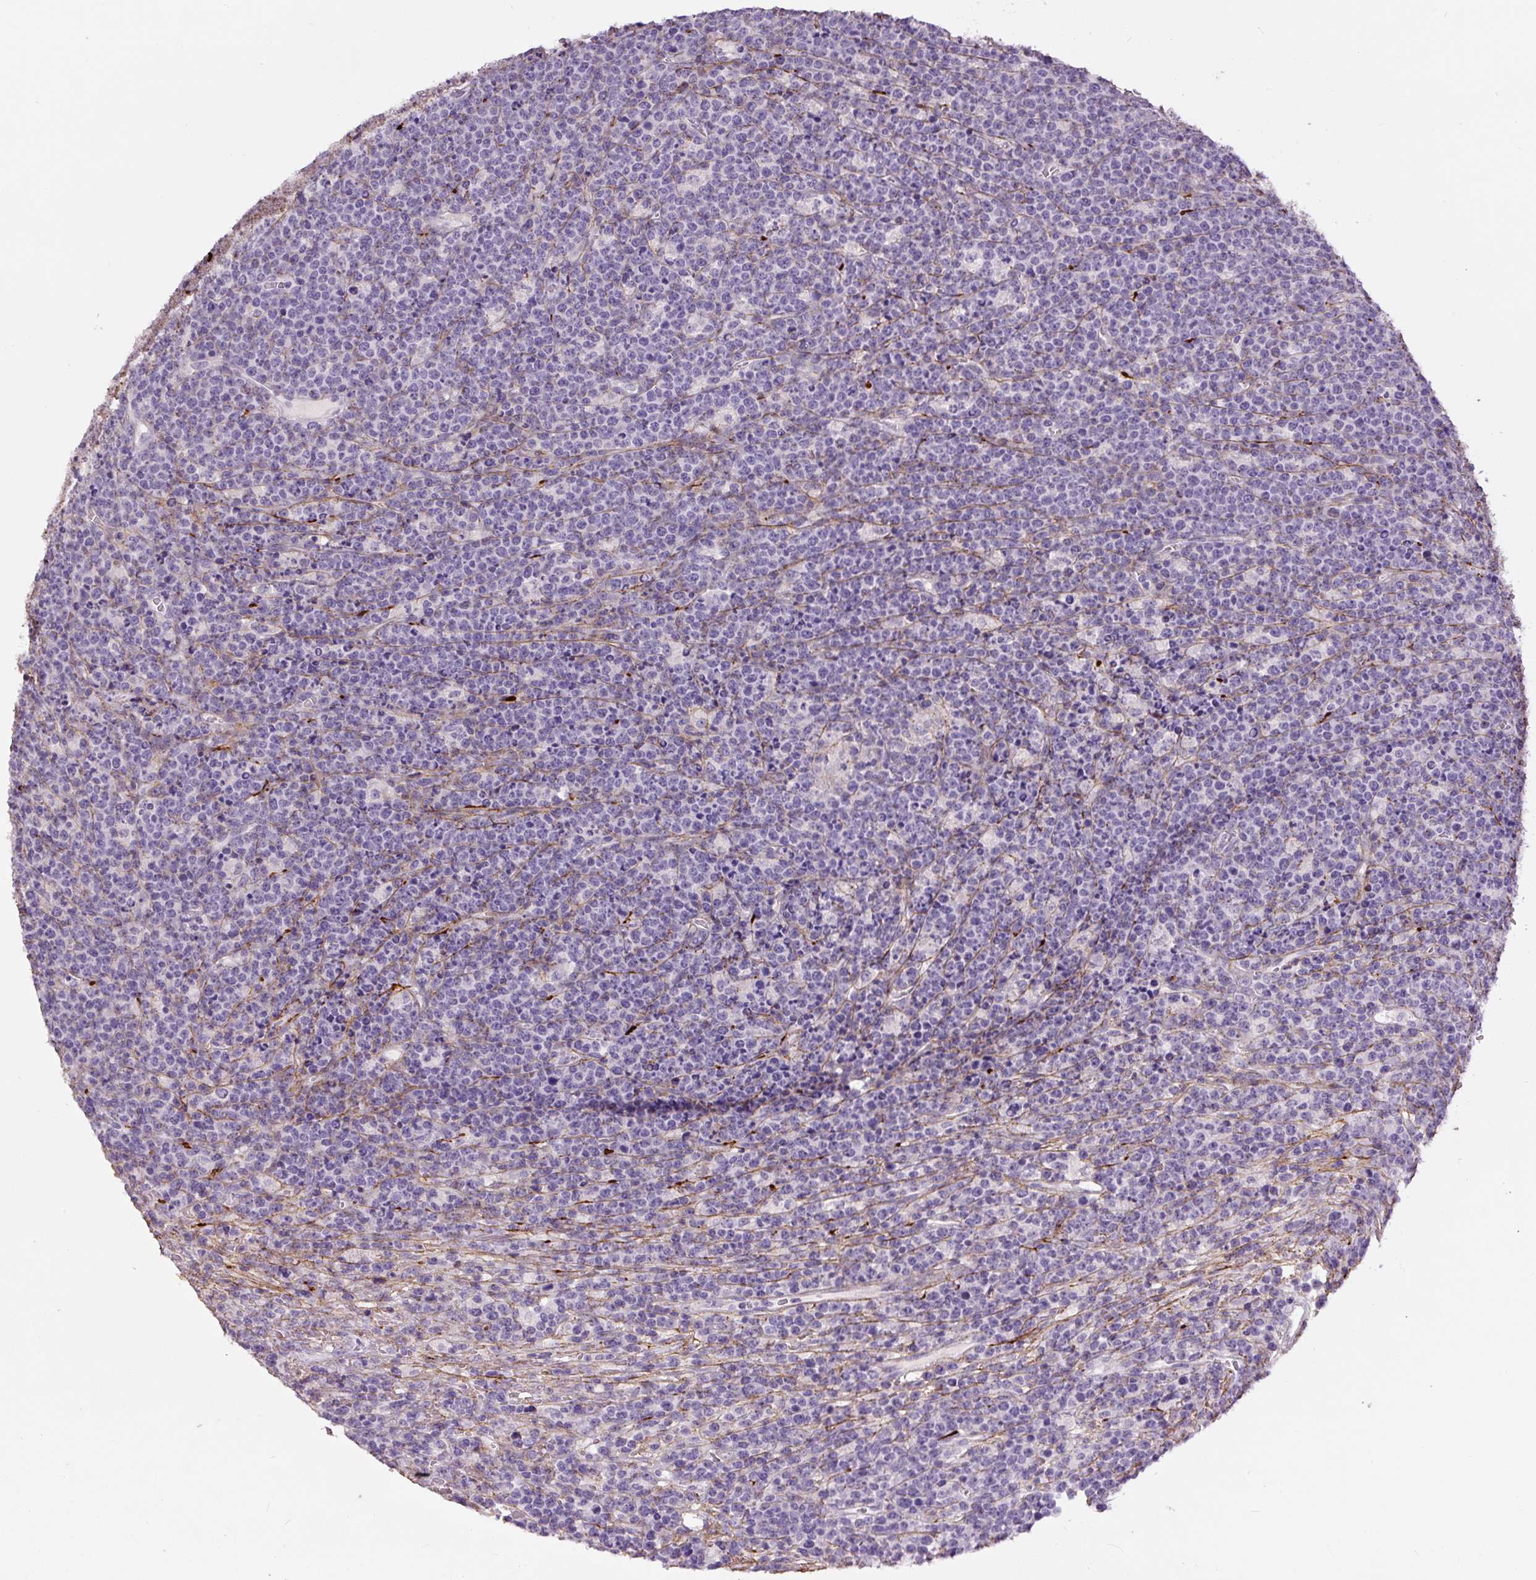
{"staining": {"intensity": "negative", "quantity": "none", "location": "none"}, "tissue": "lymphoma", "cell_type": "Tumor cells", "image_type": "cancer", "snomed": [{"axis": "morphology", "description": "Malignant lymphoma, non-Hodgkin's type, High grade"}, {"axis": "topography", "description": "Ovary"}], "caption": "There is no significant expression in tumor cells of malignant lymphoma, non-Hodgkin's type (high-grade).", "gene": "FBN1", "patient": {"sex": "female", "age": 56}}